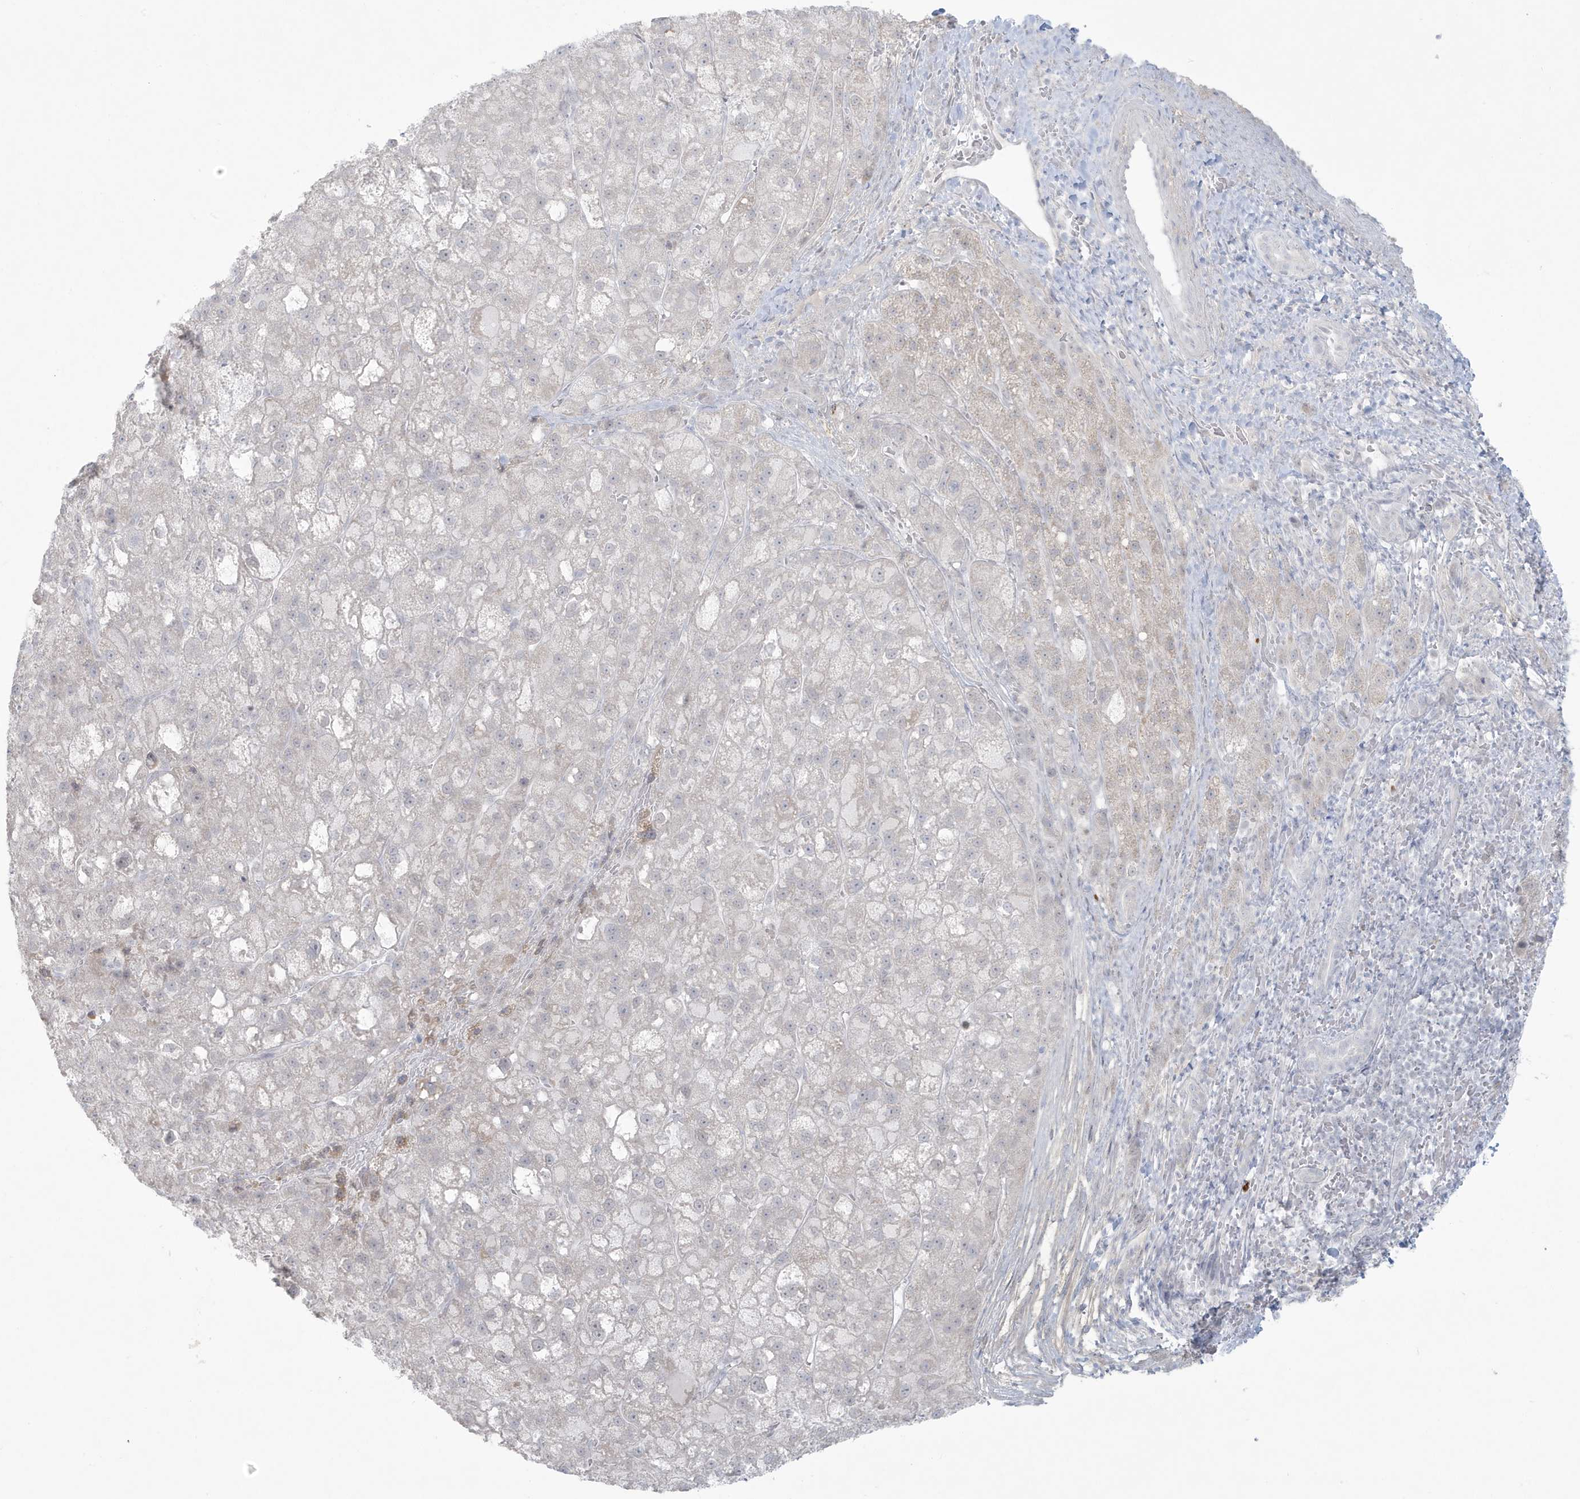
{"staining": {"intensity": "negative", "quantity": "none", "location": "none"}, "tissue": "liver cancer", "cell_type": "Tumor cells", "image_type": "cancer", "snomed": [{"axis": "morphology", "description": "Carcinoma, Hepatocellular, NOS"}, {"axis": "topography", "description": "Liver"}], "caption": "Liver hepatocellular carcinoma was stained to show a protein in brown. There is no significant expression in tumor cells.", "gene": "HERC6", "patient": {"sex": "male", "age": 57}}